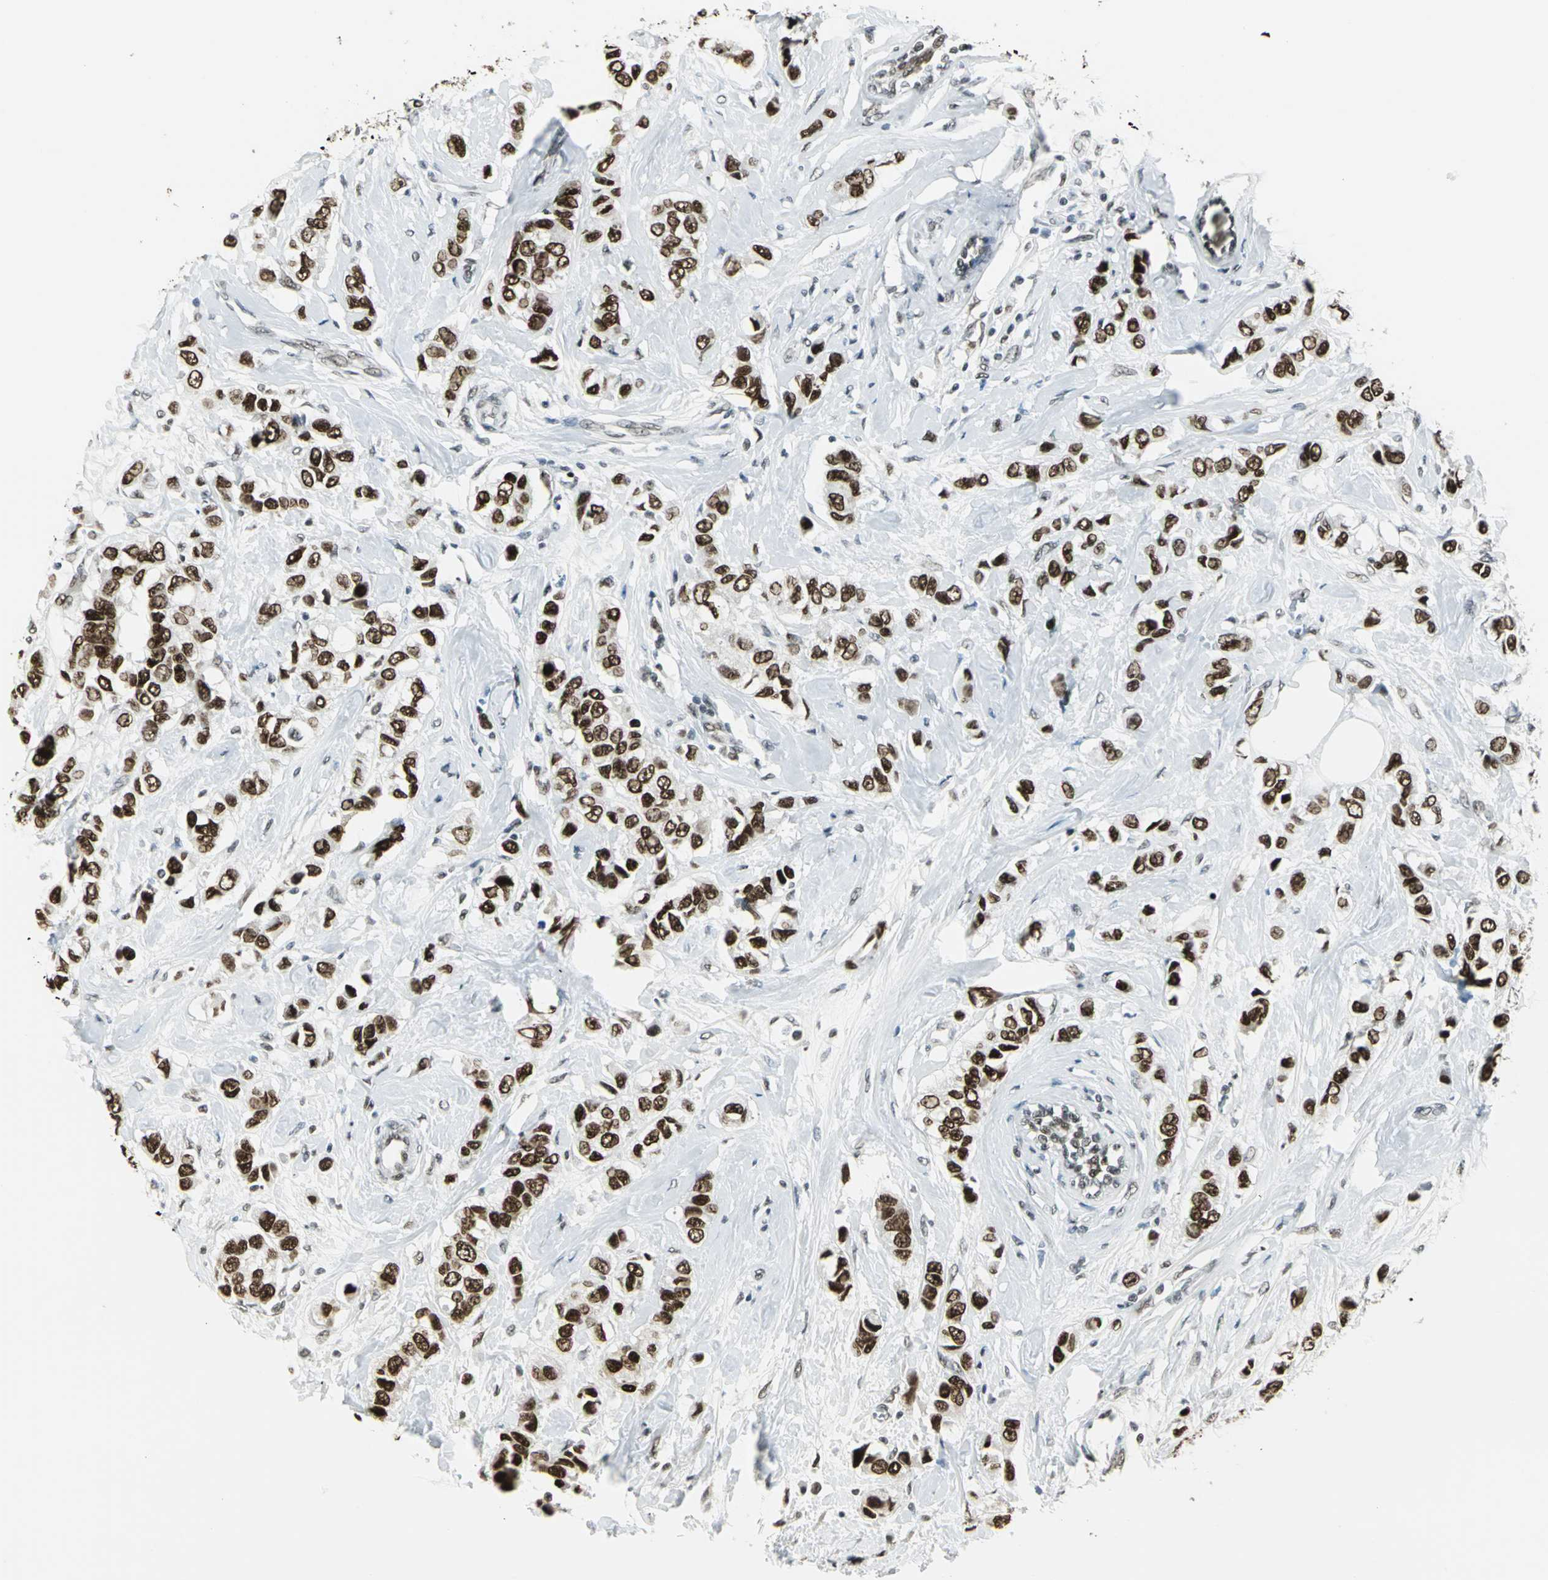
{"staining": {"intensity": "strong", "quantity": ">75%", "location": "nuclear"}, "tissue": "breast cancer", "cell_type": "Tumor cells", "image_type": "cancer", "snomed": [{"axis": "morphology", "description": "Duct carcinoma"}, {"axis": "topography", "description": "Breast"}], "caption": "A high-resolution image shows immunohistochemistry (IHC) staining of breast cancer (intraductal carcinoma), which exhibits strong nuclear positivity in about >75% of tumor cells.", "gene": "ADNP", "patient": {"sex": "female", "age": 50}}